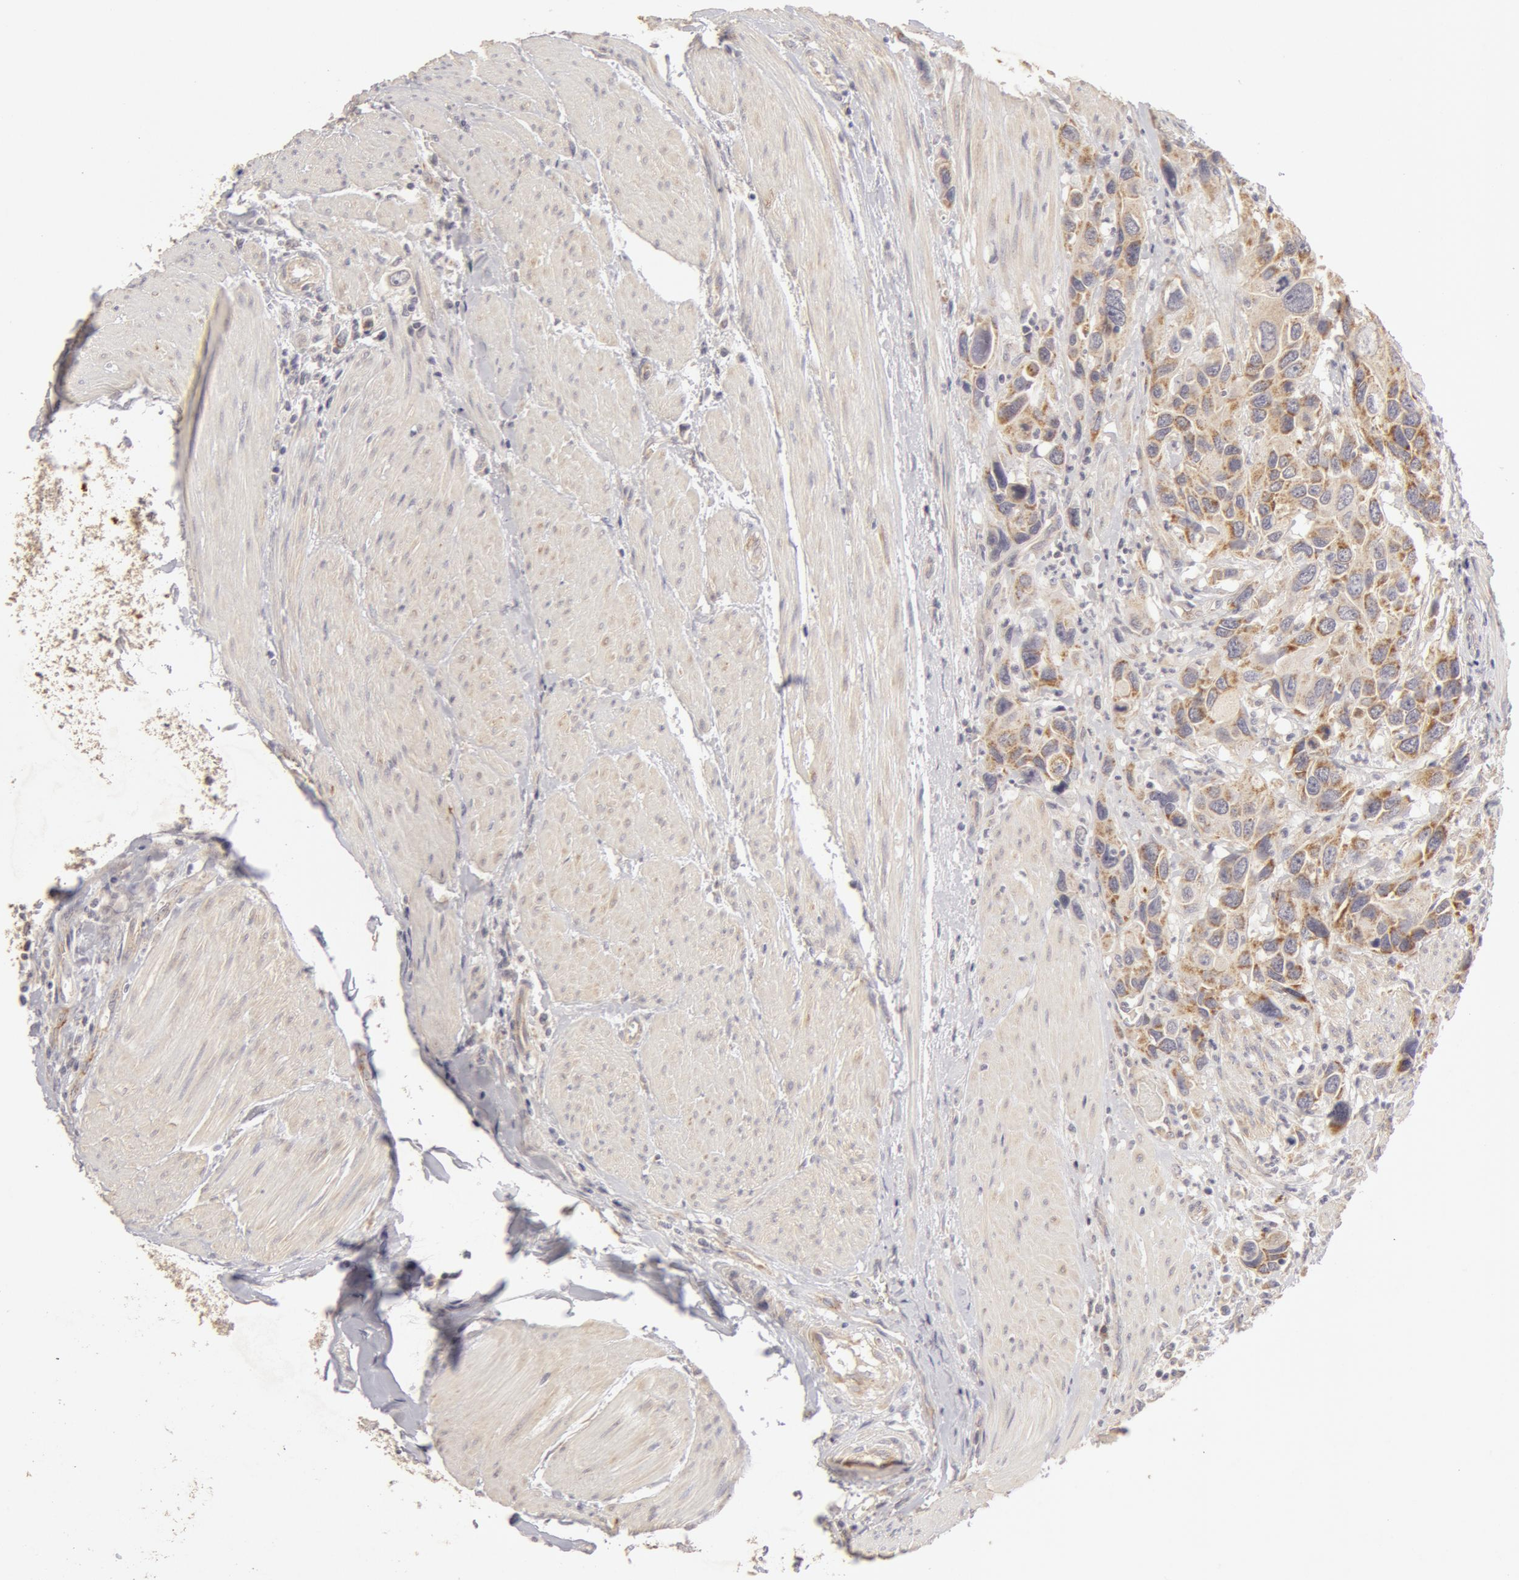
{"staining": {"intensity": "negative", "quantity": "none", "location": "none"}, "tissue": "urothelial cancer", "cell_type": "Tumor cells", "image_type": "cancer", "snomed": [{"axis": "morphology", "description": "Urothelial carcinoma, High grade"}, {"axis": "topography", "description": "Urinary bladder"}], "caption": "The photomicrograph demonstrates no significant staining in tumor cells of urothelial carcinoma (high-grade).", "gene": "ADPRH", "patient": {"sex": "male", "age": 66}}